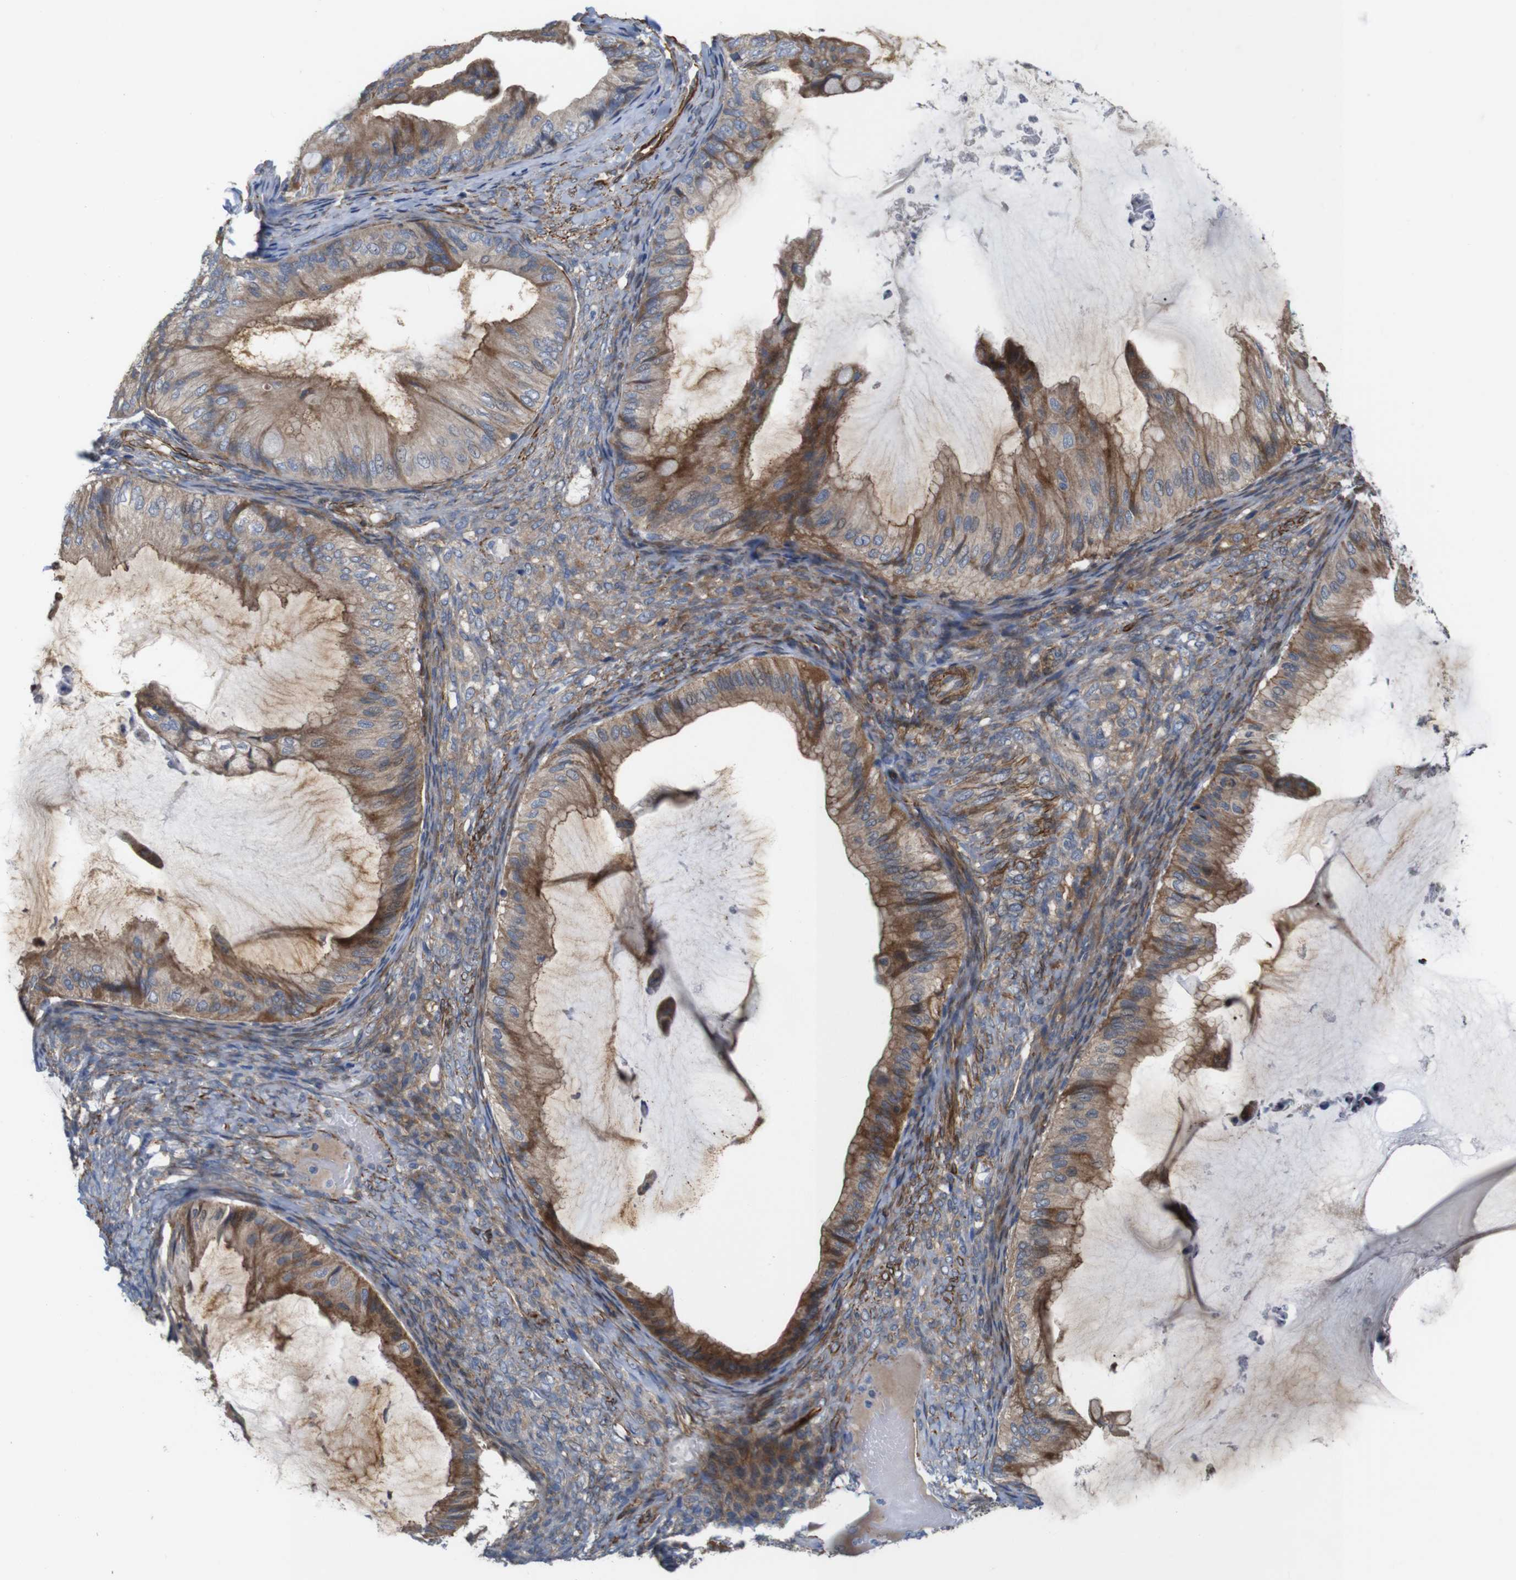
{"staining": {"intensity": "moderate", "quantity": "25%-75%", "location": "cytoplasmic/membranous"}, "tissue": "ovarian cancer", "cell_type": "Tumor cells", "image_type": "cancer", "snomed": [{"axis": "morphology", "description": "Cystadenocarcinoma, mucinous, NOS"}, {"axis": "topography", "description": "Ovary"}], "caption": "IHC micrograph of human mucinous cystadenocarcinoma (ovarian) stained for a protein (brown), which demonstrates medium levels of moderate cytoplasmic/membranous staining in about 25%-75% of tumor cells.", "gene": "GGT7", "patient": {"sex": "female", "age": 61}}